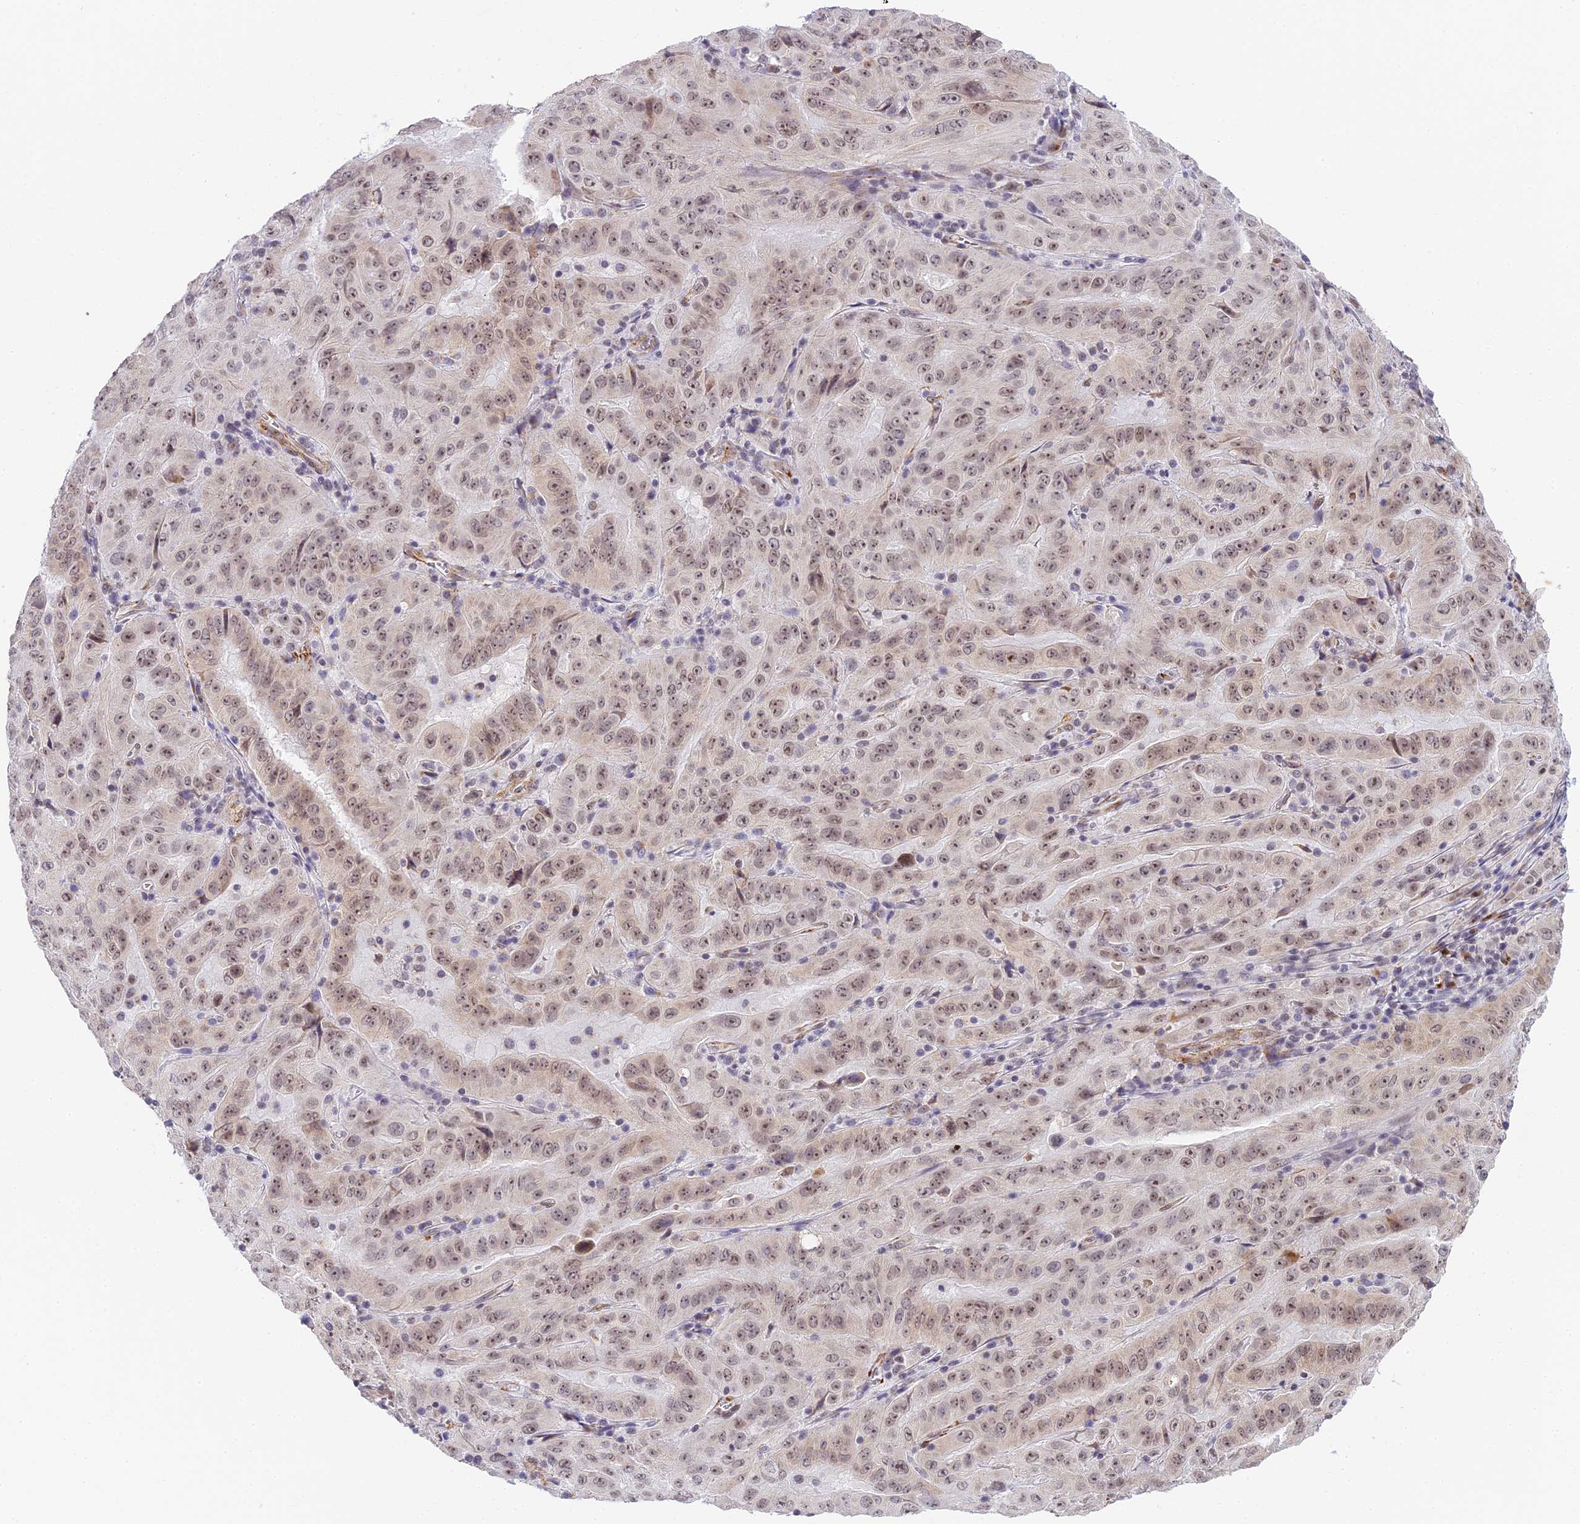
{"staining": {"intensity": "weak", "quantity": ">75%", "location": "nuclear"}, "tissue": "pancreatic cancer", "cell_type": "Tumor cells", "image_type": "cancer", "snomed": [{"axis": "morphology", "description": "Adenocarcinoma, NOS"}, {"axis": "topography", "description": "Pancreas"}], "caption": "A micrograph showing weak nuclear staining in about >75% of tumor cells in pancreatic adenocarcinoma, as visualized by brown immunohistochemical staining.", "gene": "HEATR5B", "patient": {"sex": "male", "age": 63}}